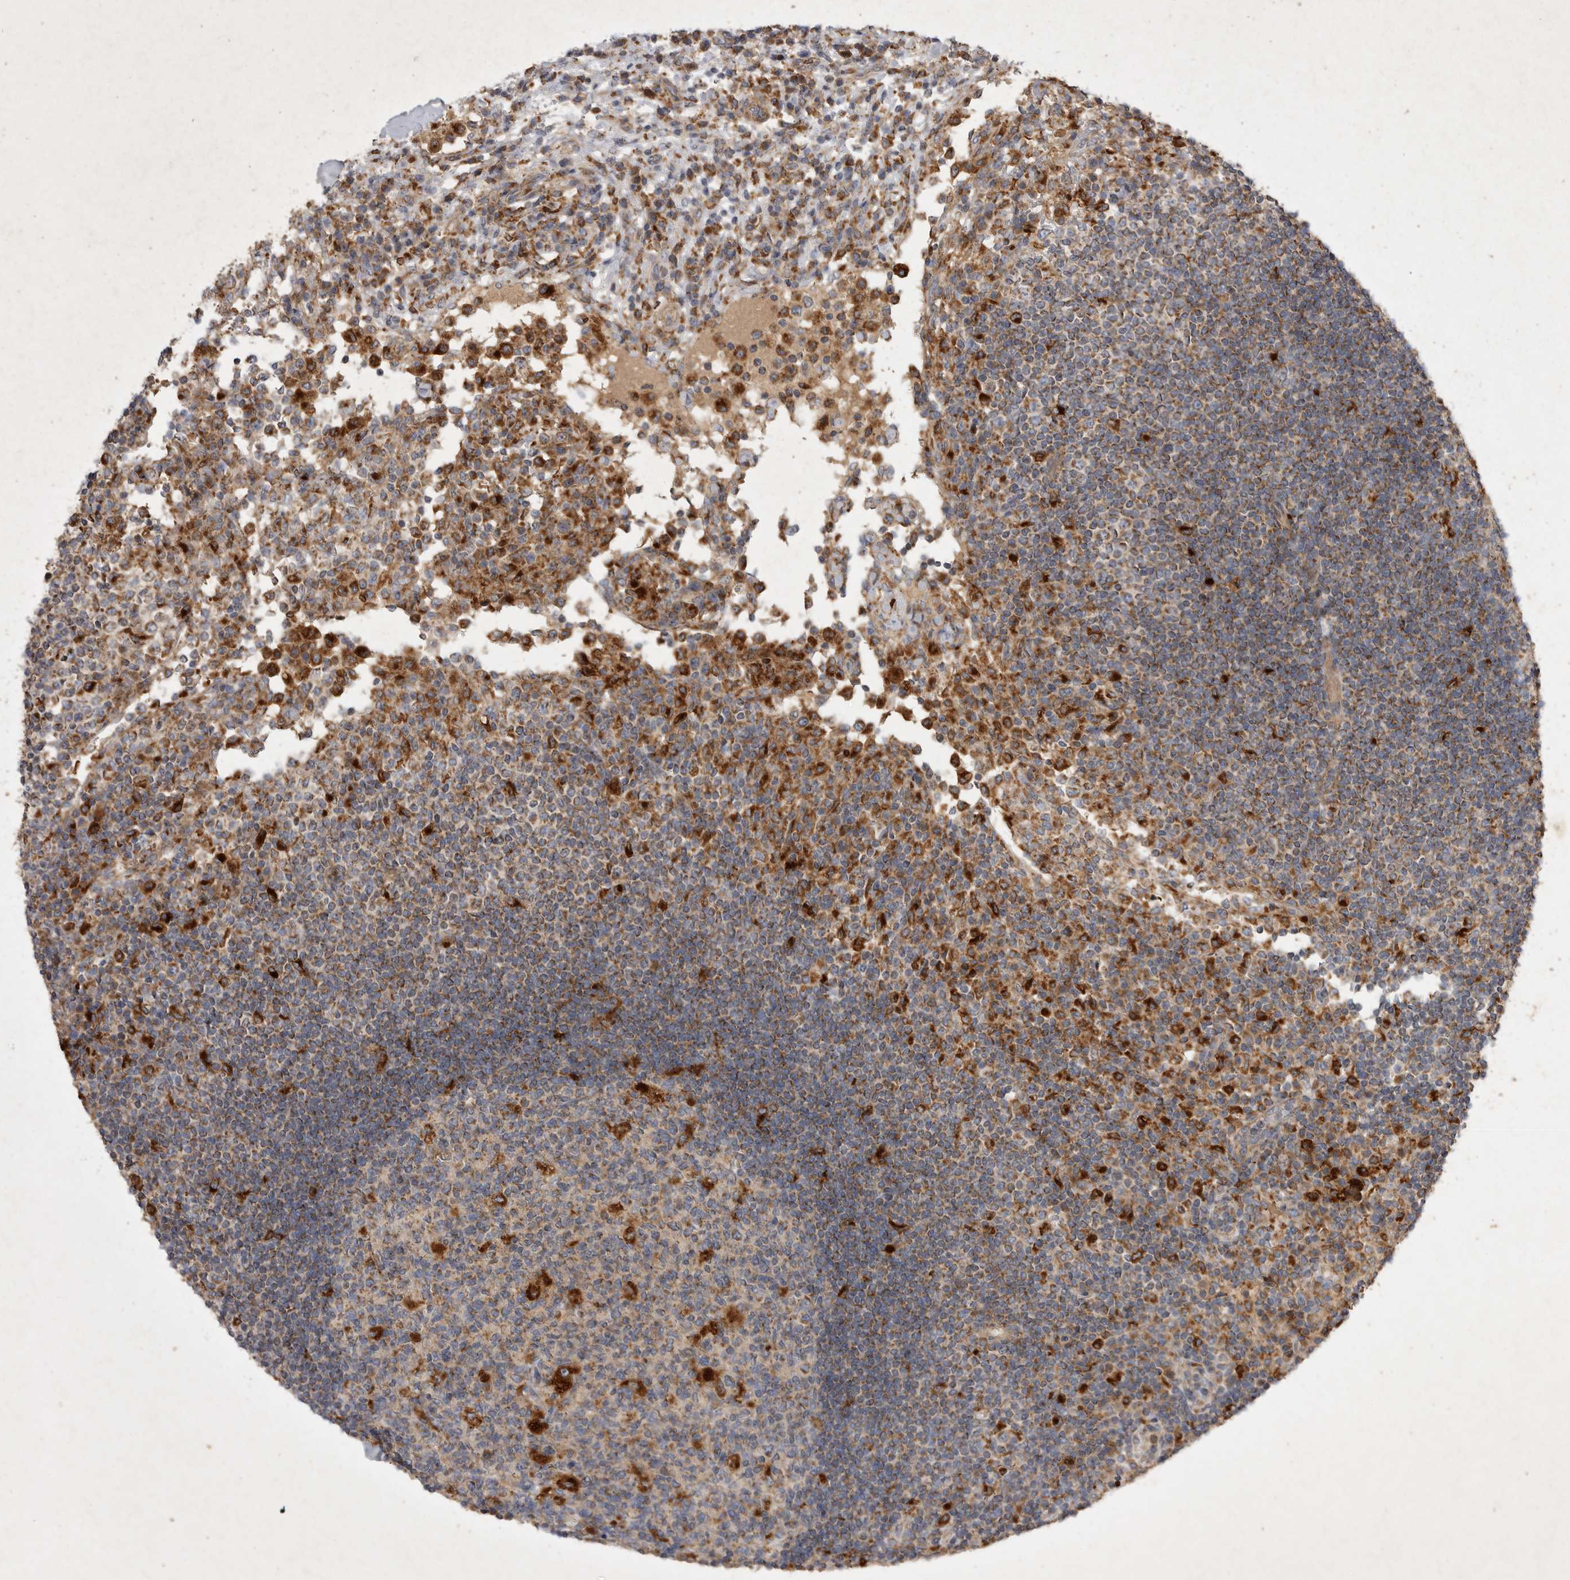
{"staining": {"intensity": "strong", "quantity": "<25%", "location": "cytoplasmic/membranous"}, "tissue": "lymph node", "cell_type": "Germinal center cells", "image_type": "normal", "snomed": [{"axis": "morphology", "description": "Normal tissue, NOS"}, {"axis": "topography", "description": "Lymph node"}], "caption": "IHC (DAB (3,3'-diaminobenzidine)) staining of benign human lymph node demonstrates strong cytoplasmic/membranous protein expression in approximately <25% of germinal center cells. (Brightfield microscopy of DAB IHC at high magnification).", "gene": "MRPL41", "patient": {"sex": "female", "age": 53}}